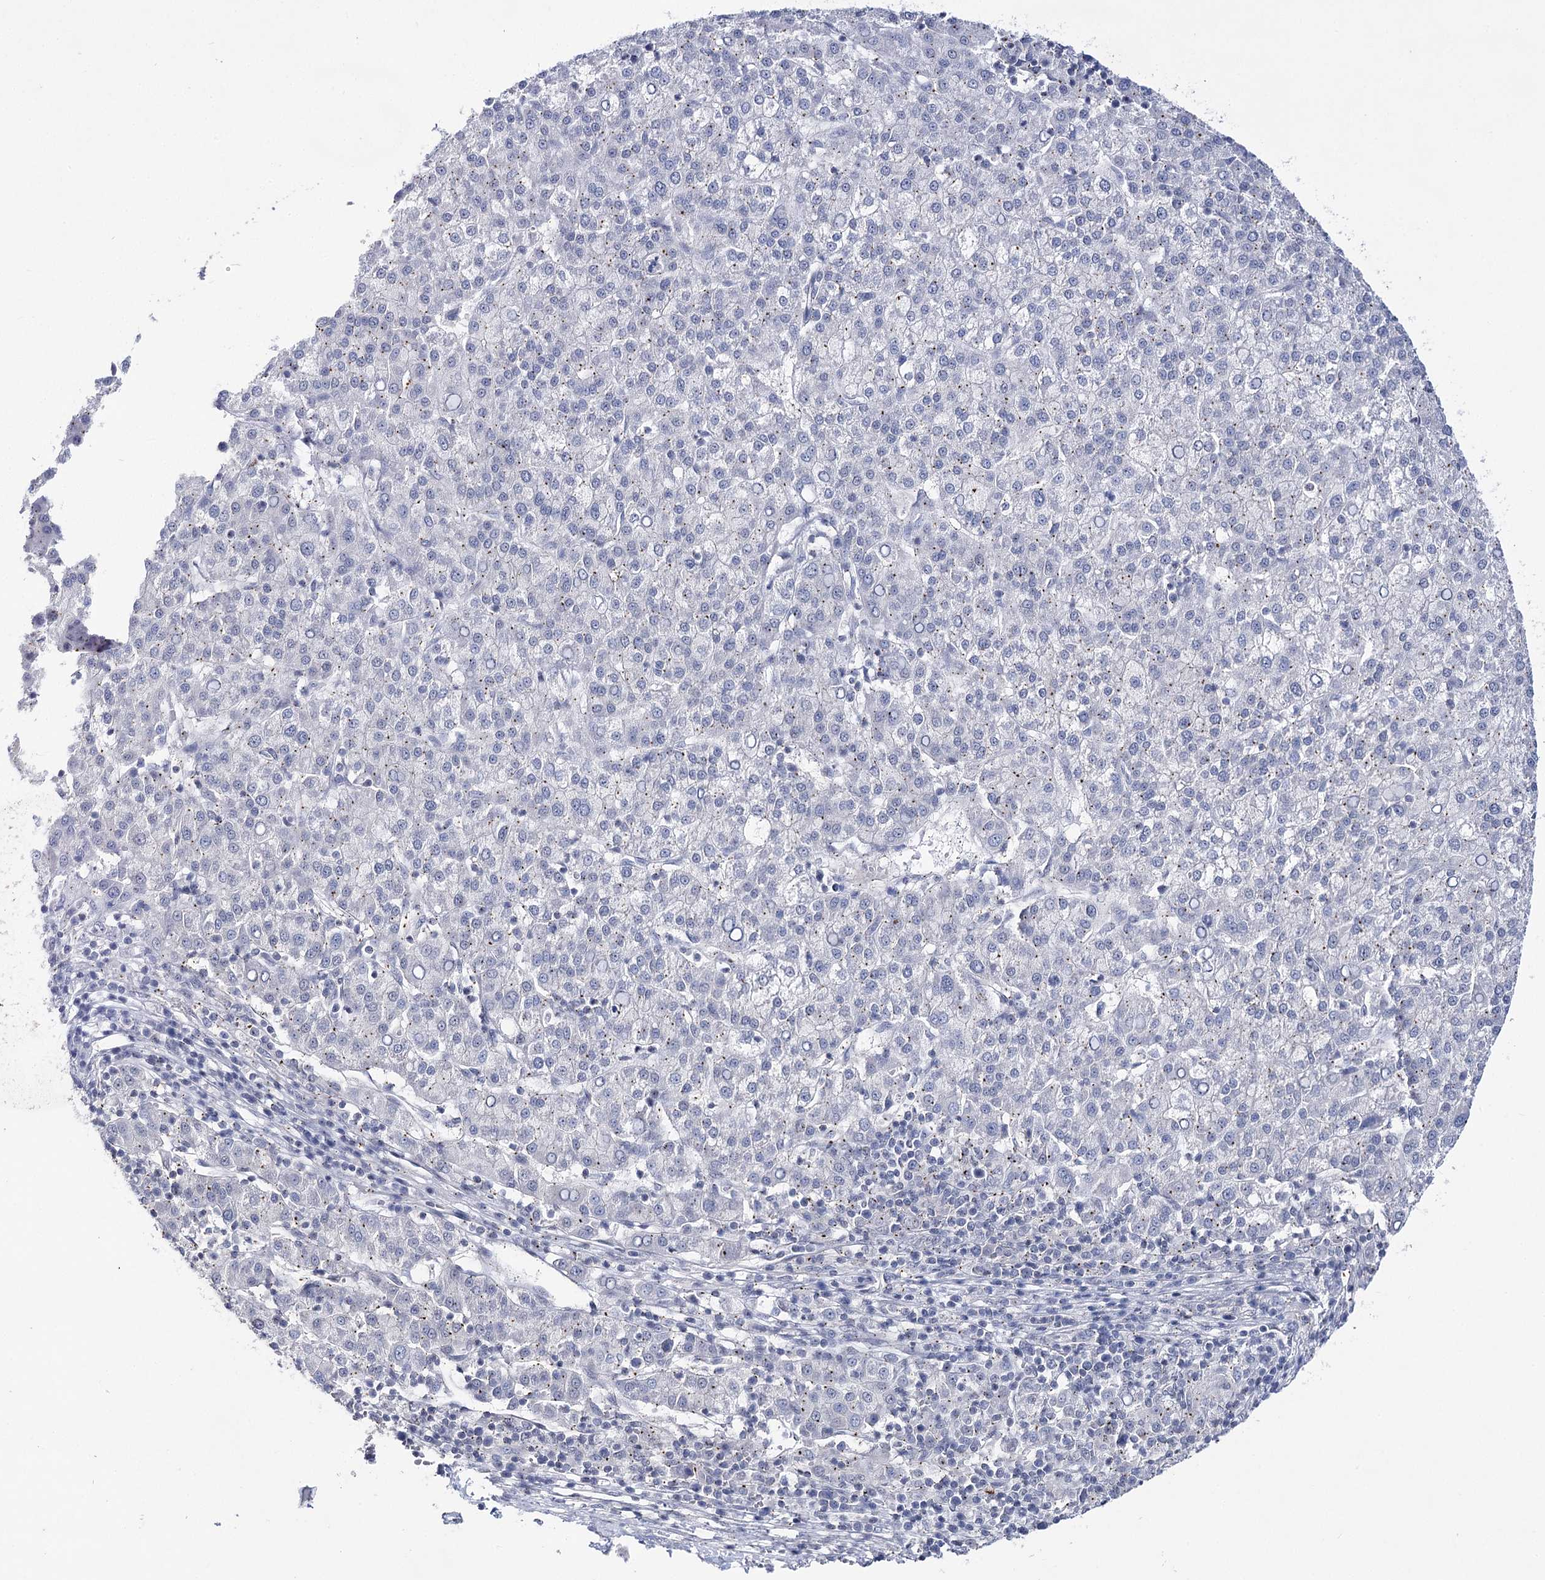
{"staining": {"intensity": "negative", "quantity": "none", "location": "none"}, "tissue": "liver cancer", "cell_type": "Tumor cells", "image_type": "cancer", "snomed": [{"axis": "morphology", "description": "Carcinoma, Hepatocellular, NOS"}, {"axis": "topography", "description": "Liver"}], "caption": "An image of liver cancer stained for a protein displays no brown staining in tumor cells. (DAB immunohistochemistry visualized using brightfield microscopy, high magnification).", "gene": "ATP10B", "patient": {"sex": "female", "age": 58}}